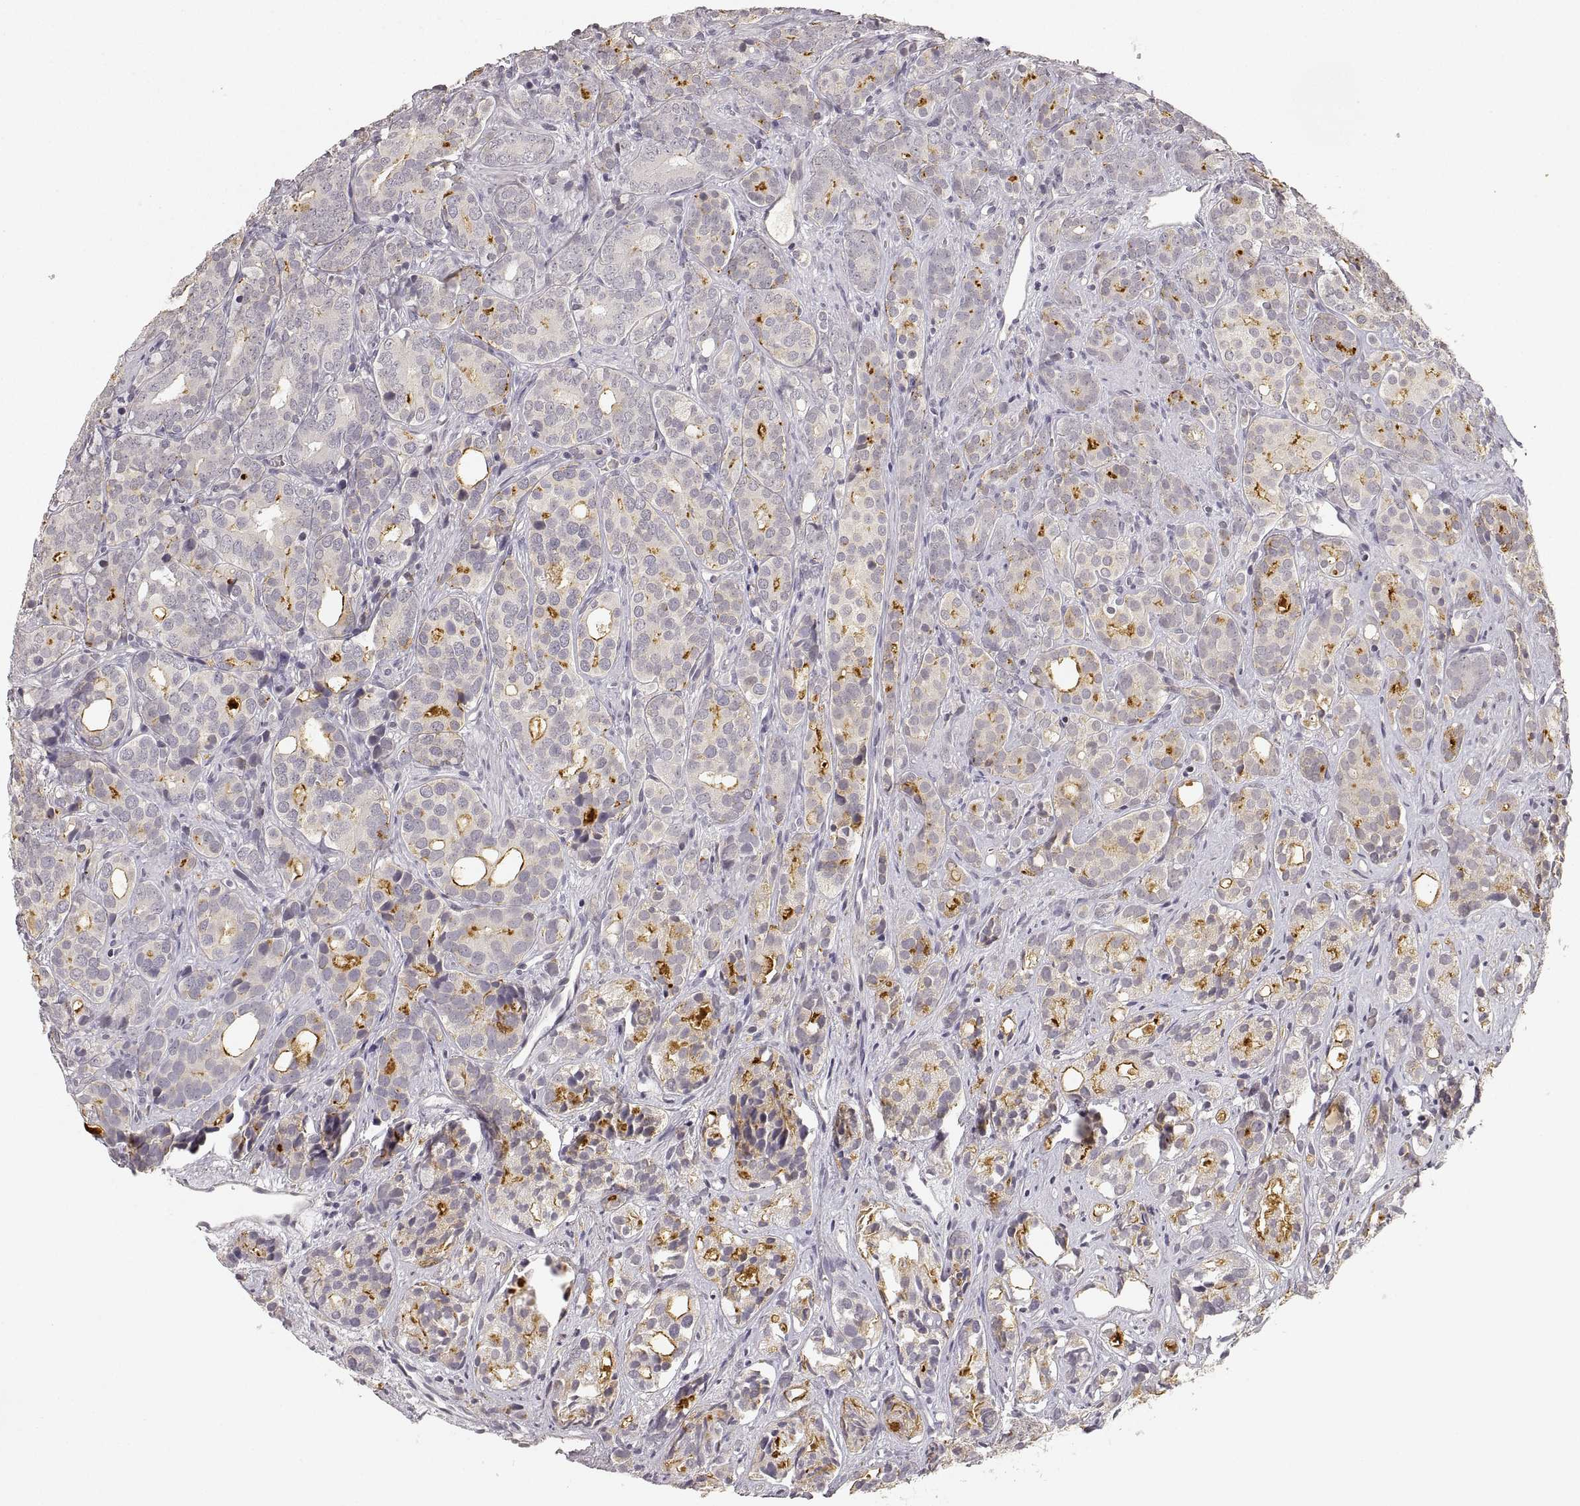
{"staining": {"intensity": "strong", "quantity": "<25%", "location": "cytoplasmic/membranous"}, "tissue": "prostate cancer", "cell_type": "Tumor cells", "image_type": "cancer", "snomed": [{"axis": "morphology", "description": "Adenocarcinoma, High grade"}, {"axis": "topography", "description": "Prostate"}], "caption": "This histopathology image demonstrates prostate cancer stained with immunohistochemistry (IHC) to label a protein in brown. The cytoplasmic/membranous of tumor cells show strong positivity for the protein. Nuclei are counter-stained blue.", "gene": "RUNDC3A", "patient": {"sex": "male", "age": 84}}